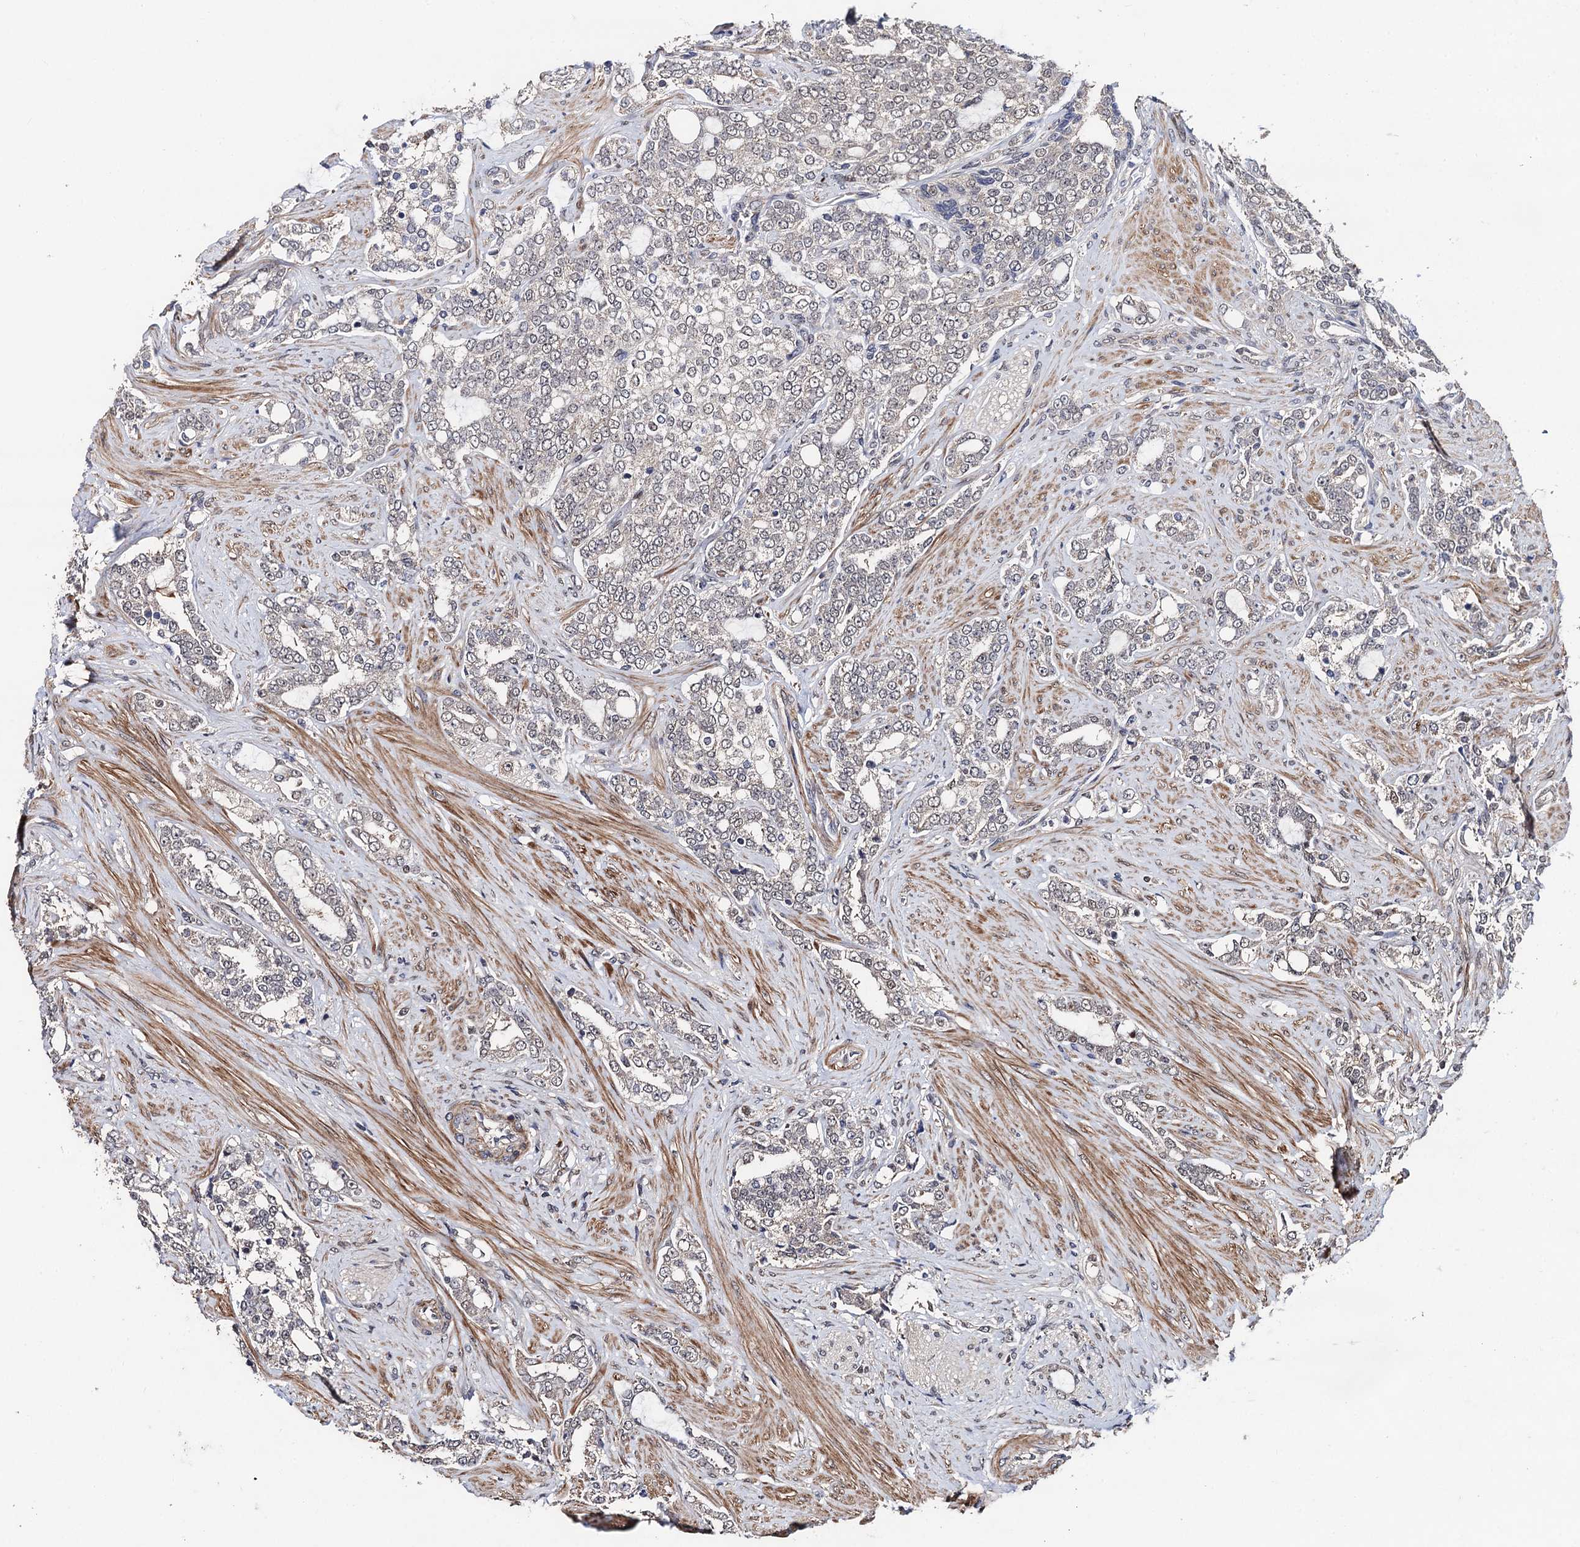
{"staining": {"intensity": "negative", "quantity": "none", "location": "none"}, "tissue": "prostate cancer", "cell_type": "Tumor cells", "image_type": "cancer", "snomed": [{"axis": "morphology", "description": "Adenocarcinoma, High grade"}, {"axis": "topography", "description": "Prostate"}], "caption": "A histopathology image of prostate adenocarcinoma (high-grade) stained for a protein reveals no brown staining in tumor cells. (DAB IHC with hematoxylin counter stain).", "gene": "PPTC7", "patient": {"sex": "male", "age": 64}}